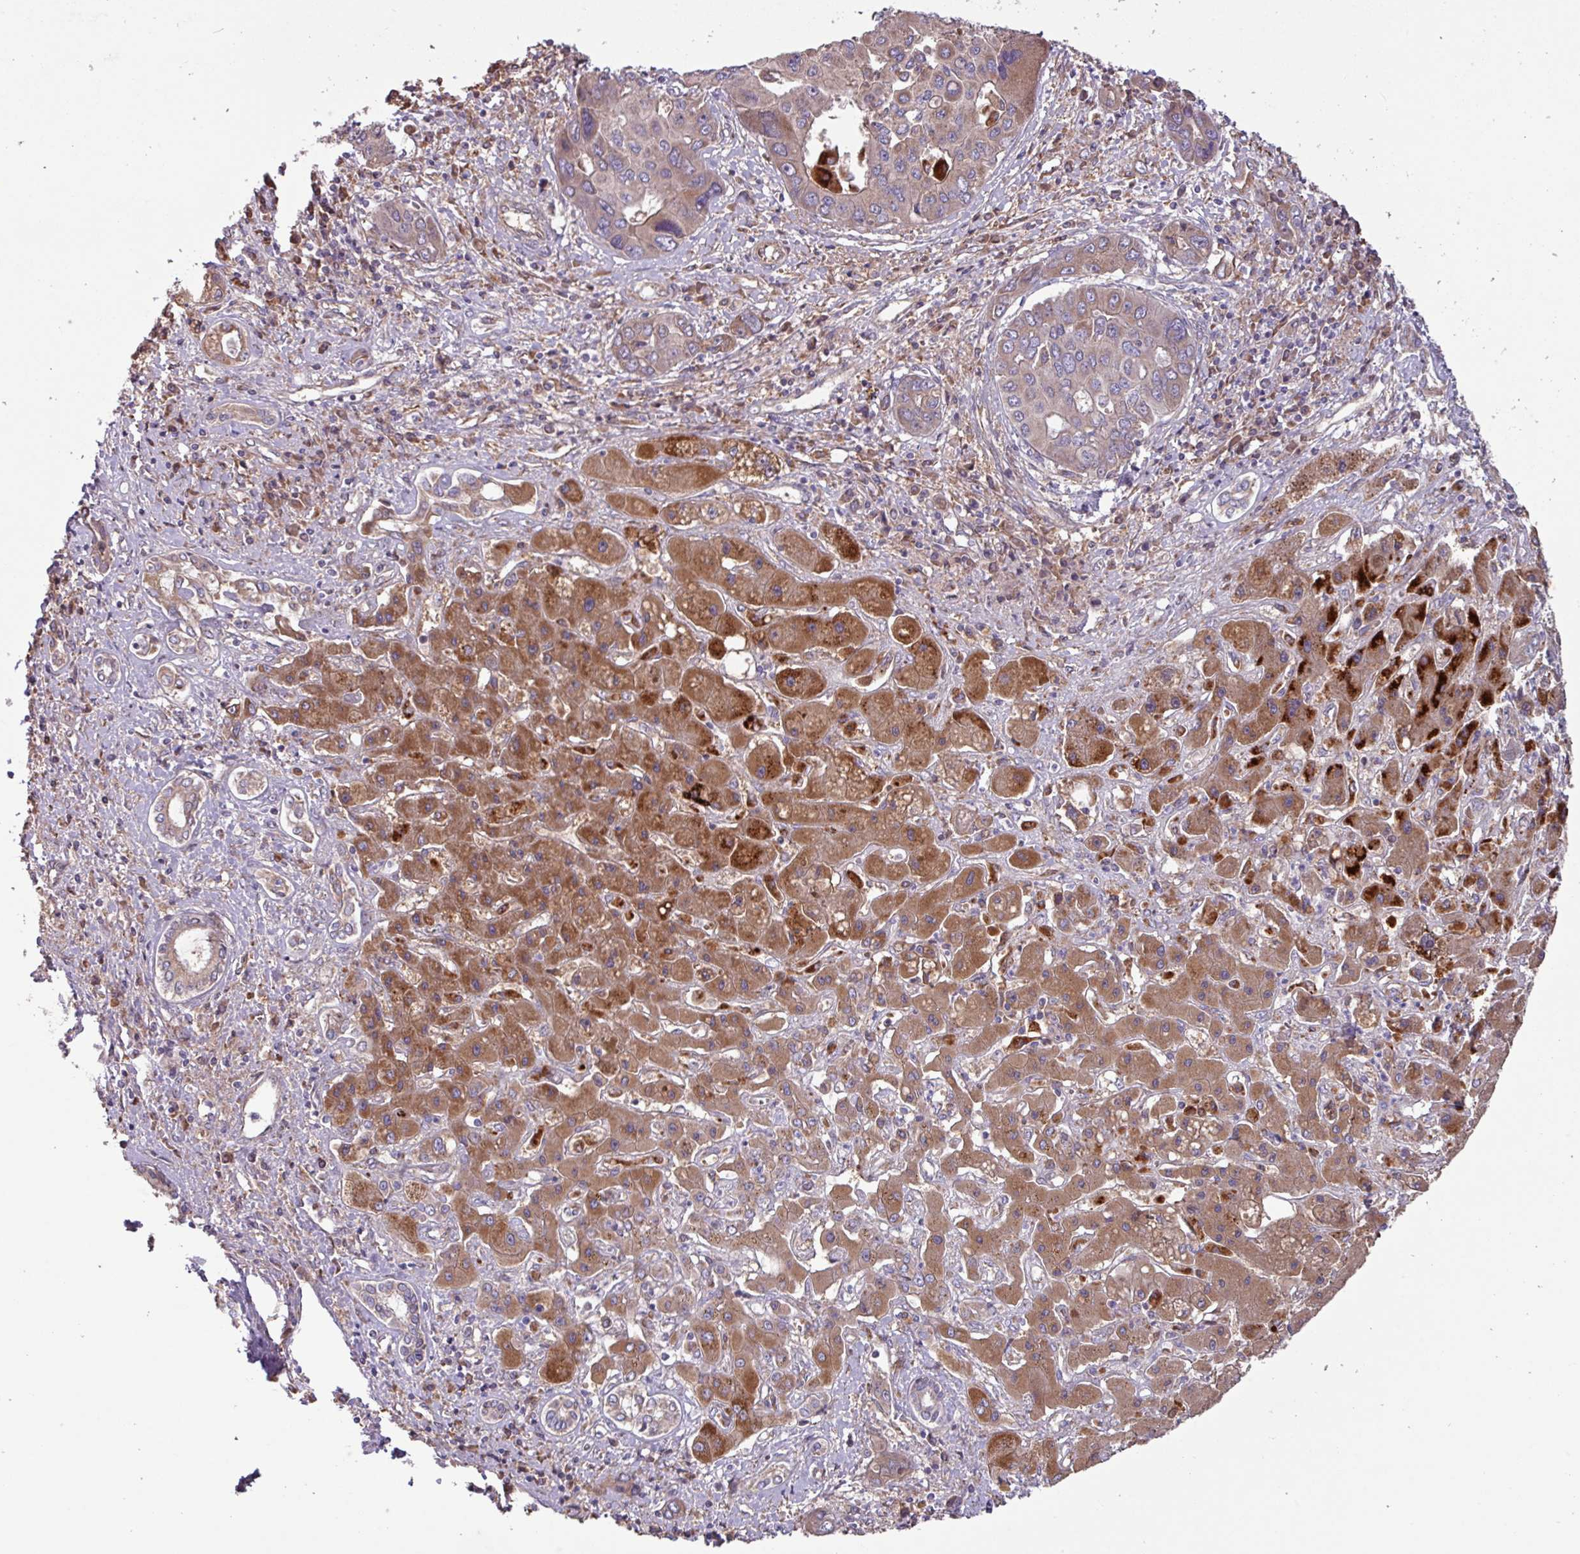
{"staining": {"intensity": "weak", "quantity": ">75%", "location": "cytoplasmic/membranous"}, "tissue": "liver cancer", "cell_type": "Tumor cells", "image_type": "cancer", "snomed": [{"axis": "morphology", "description": "Cholangiocarcinoma"}, {"axis": "topography", "description": "Liver"}], "caption": "Weak cytoplasmic/membranous protein positivity is present in approximately >75% of tumor cells in liver cholangiocarcinoma. Using DAB (3,3'-diaminobenzidine) (brown) and hematoxylin (blue) stains, captured at high magnification using brightfield microscopy.", "gene": "PTPRQ", "patient": {"sex": "male", "age": 67}}